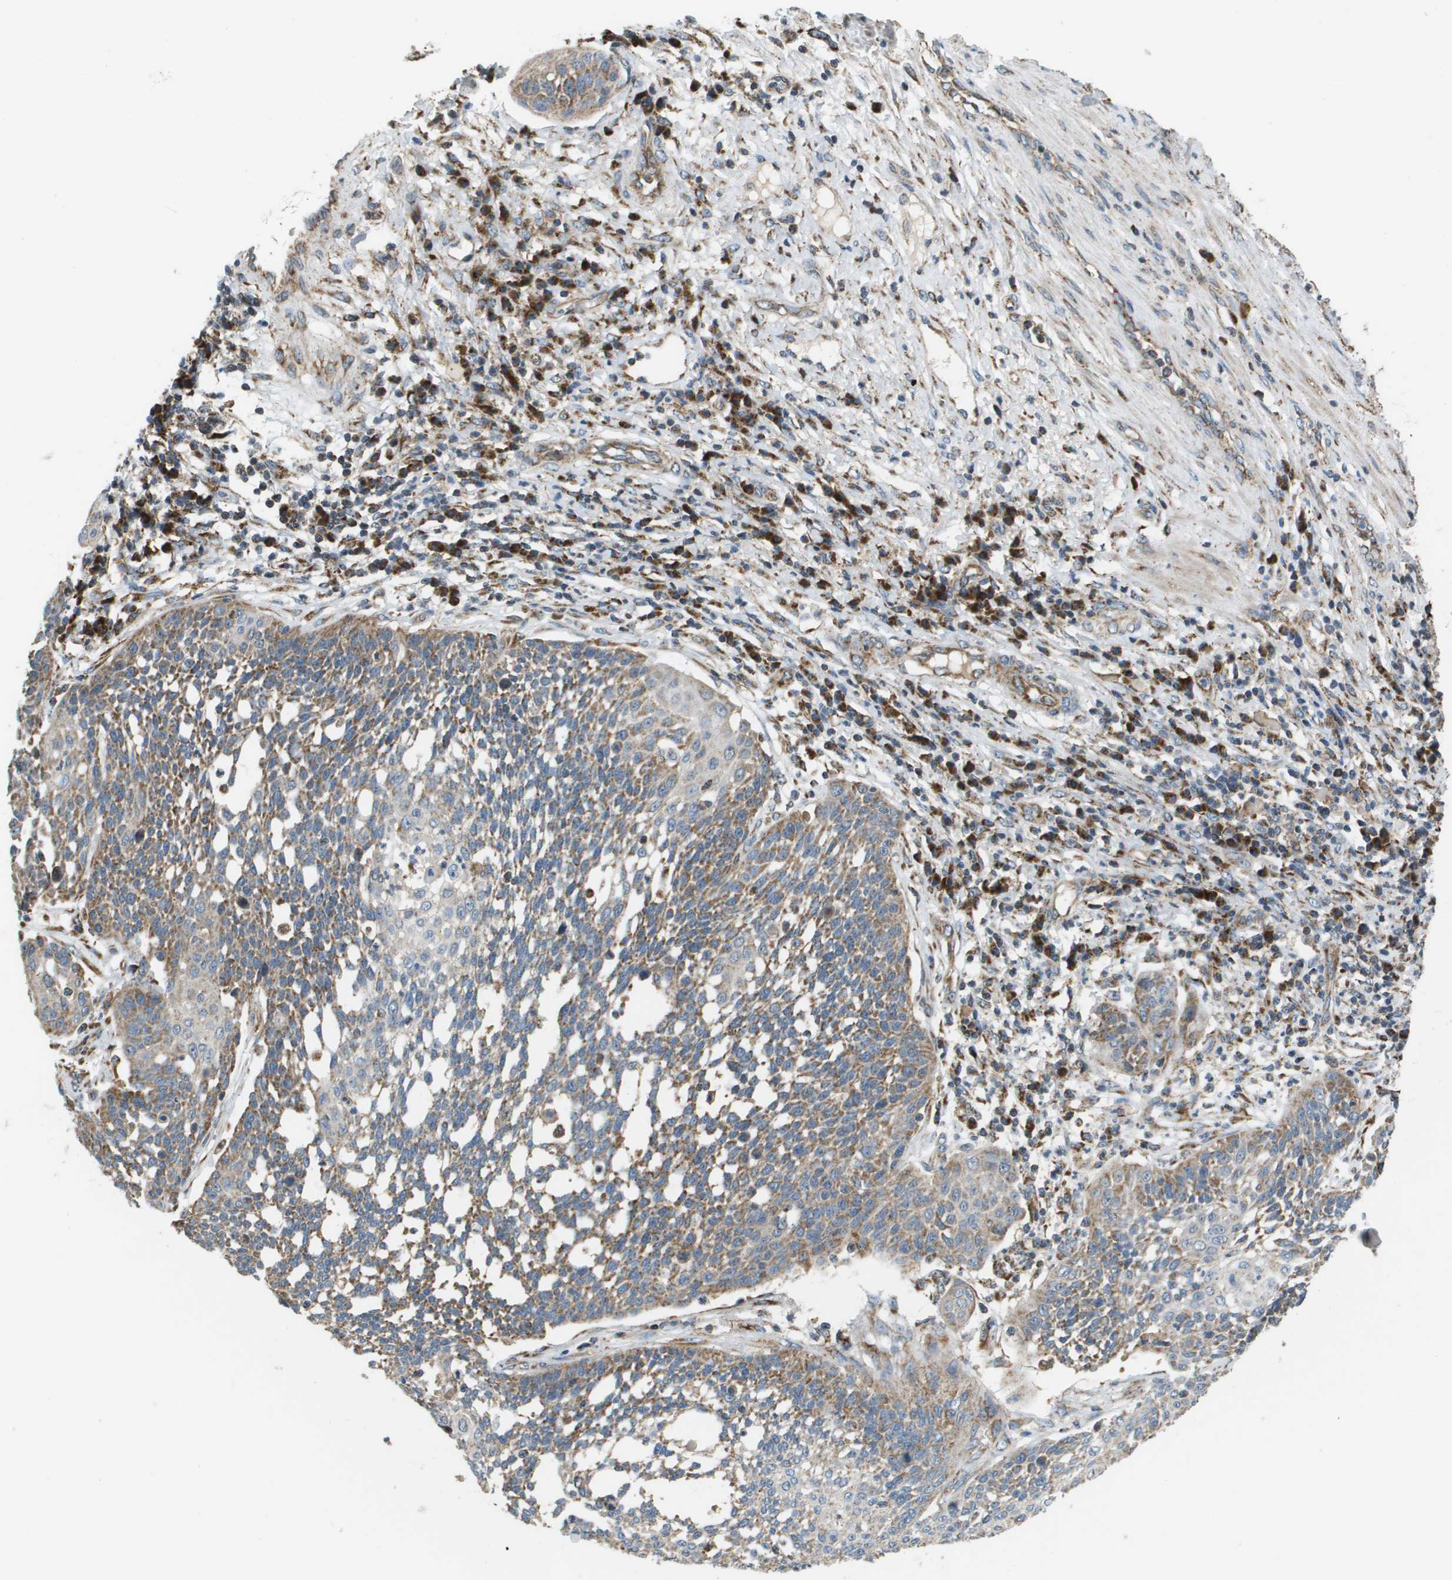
{"staining": {"intensity": "moderate", "quantity": "25%-75%", "location": "cytoplasmic/membranous"}, "tissue": "cervical cancer", "cell_type": "Tumor cells", "image_type": "cancer", "snomed": [{"axis": "morphology", "description": "Squamous cell carcinoma, NOS"}, {"axis": "topography", "description": "Cervix"}], "caption": "IHC histopathology image of human cervical cancer (squamous cell carcinoma) stained for a protein (brown), which displays medium levels of moderate cytoplasmic/membranous staining in approximately 25%-75% of tumor cells.", "gene": "NRK", "patient": {"sex": "female", "age": 34}}